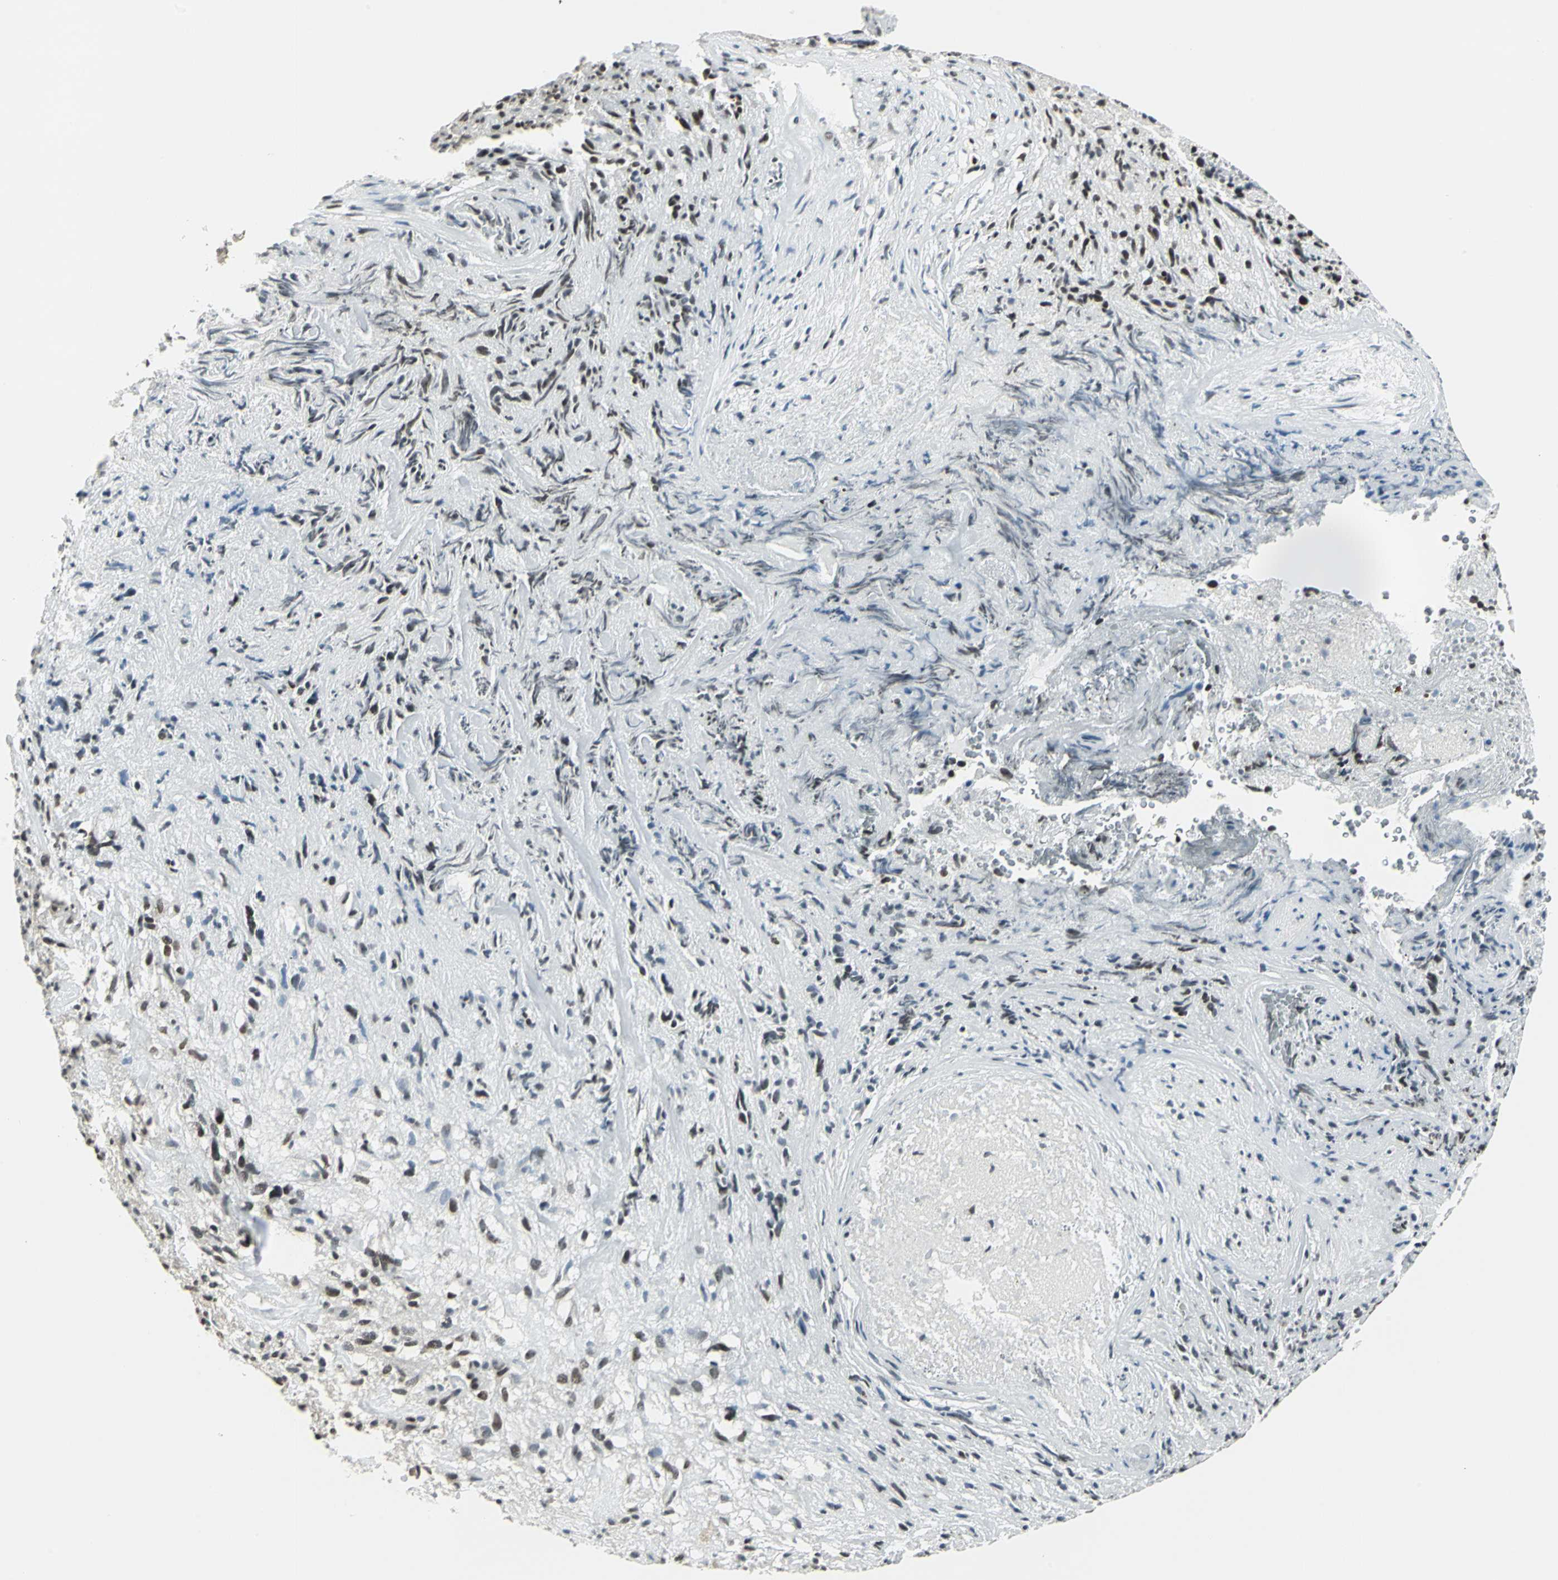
{"staining": {"intensity": "strong", "quantity": "25%-75%", "location": "nuclear"}, "tissue": "glioma", "cell_type": "Tumor cells", "image_type": "cancer", "snomed": [{"axis": "morphology", "description": "Normal tissue, NOS"}, {"axis": "morphology", "description": "Glioma, malignant, High grade"}, {"axis": "topography", "description": "Cerebral cortex"}], "caption": "Immunohistochemical staining of human glioma exhibits strong nuclear protein positivity in approximately 25%-75% of tumor cells.", "gene": "ADNP", "patient": {"sex": "male", "age": 75}}